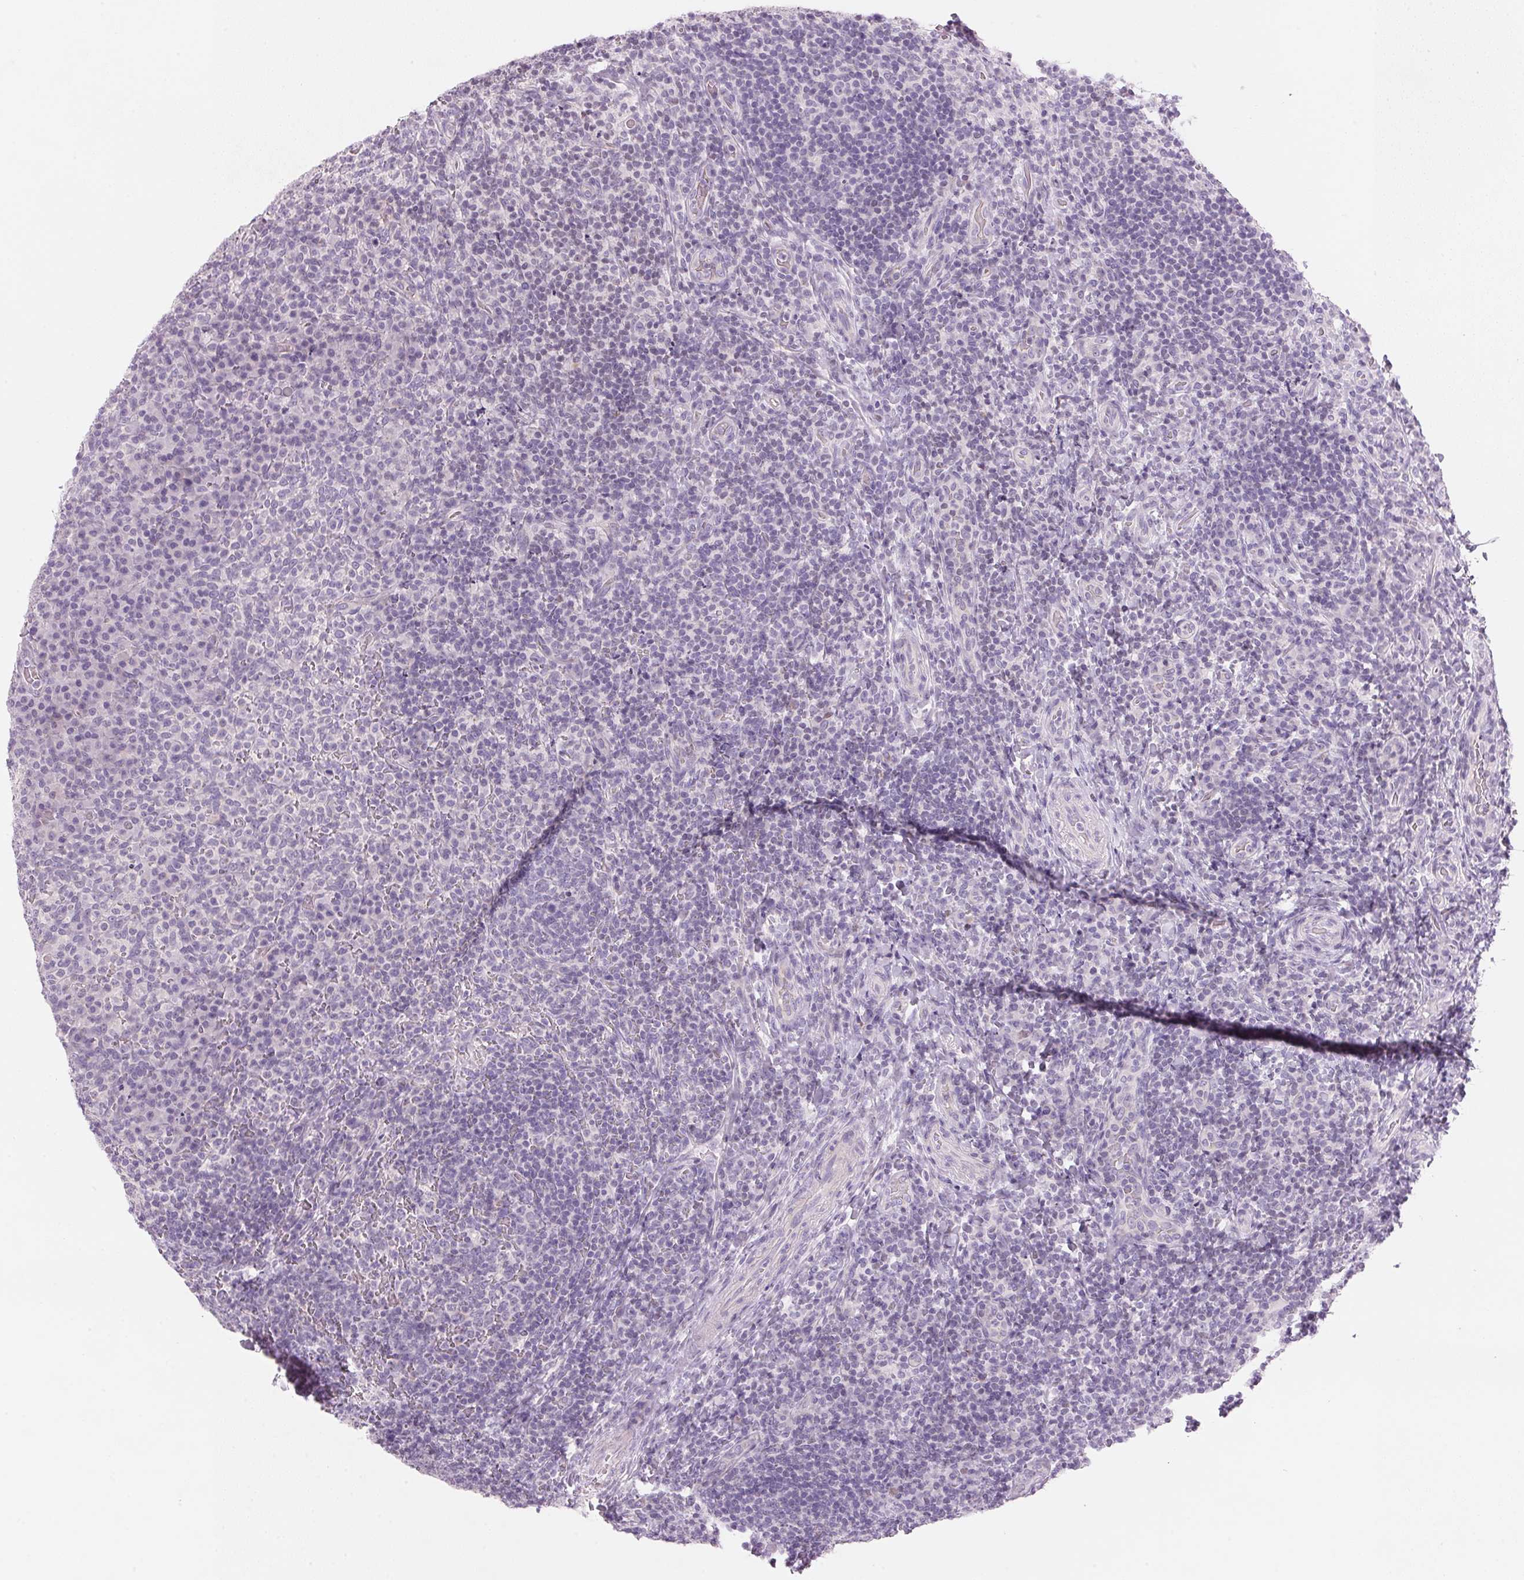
{"staining": {"intensity": "negative", "quantity": "none", "location": "none"}, "tissue": "tonsil", "cell_type": "Germinal center cells", "image_type": "normal", "snomed": [{"axis": "morphology", "description": "Normal tissue, NOS"}, {"axis": "topography", "description": "Tonsil"}], "caption": "An immunohistochemistry histopathology image of normal tonsil is shown. There is no staining in germinal center cells of tonsil. (DAB (3,3'-diaminobenzidine) IHC visualized using brightfield microscopy, high magnification).", "gene": "CYP11B1", "patient": {"sex": "male", "age": 17}}